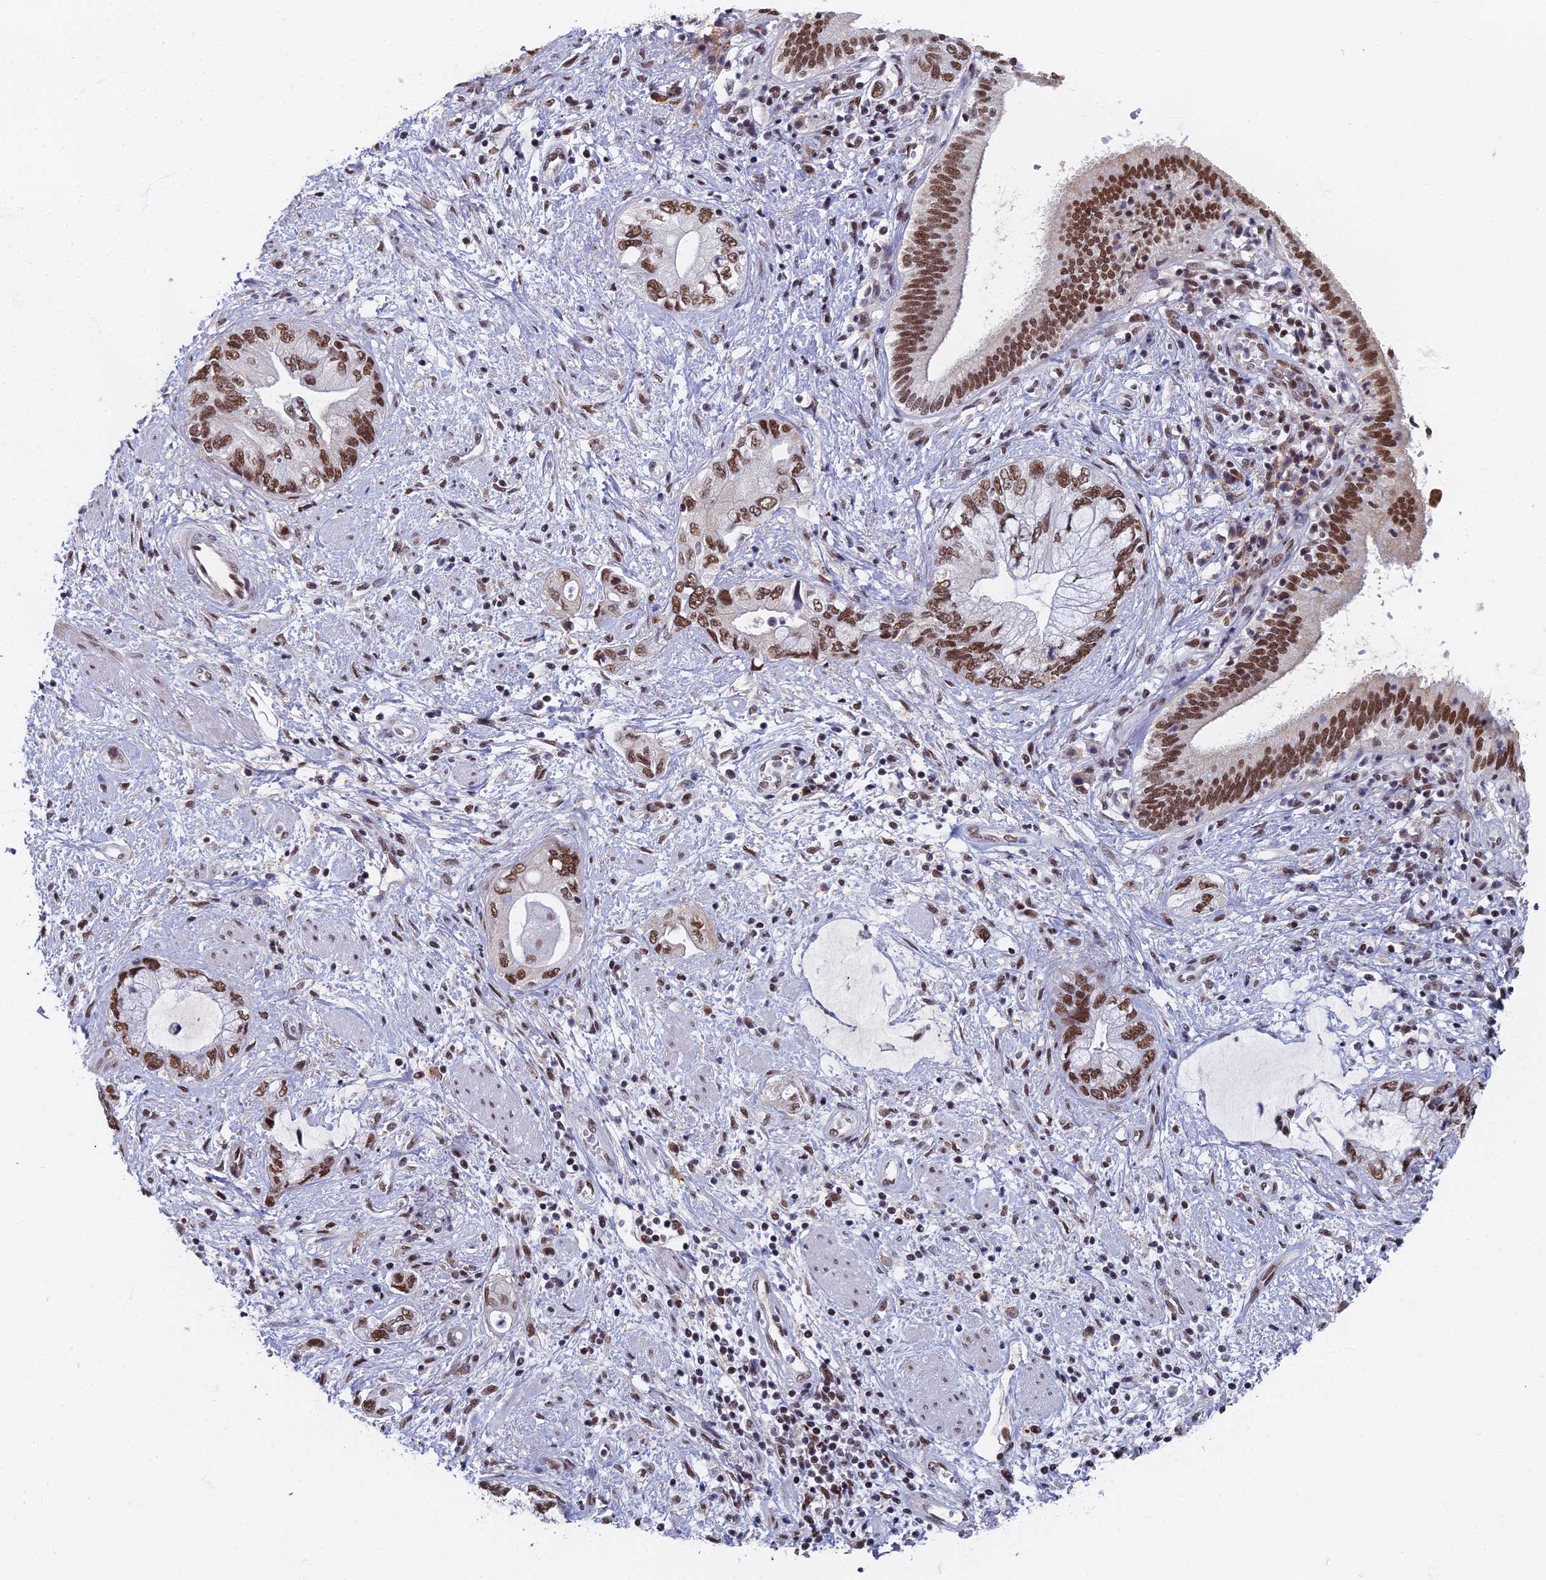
{"staining": {"intensity": "moderate", "quantity": ">75%", "location": "nuclear"}, "tissue": "pancreatic cancer", "cell_type": "Tumor cells", "image_type": "cancer", "snomed": [{"axis": "morphology", "description": "Adenocarcinoma, NOS"}, {"axis": "topography", "description": "Pancreas"}], "caption": "A brown stain labels moderate nuclear positivity of a protein in adenocarcinoma (pancreatic) tumor cells.", "gene": "TAF13", "patient": {"sex": "female", "age": 73}}